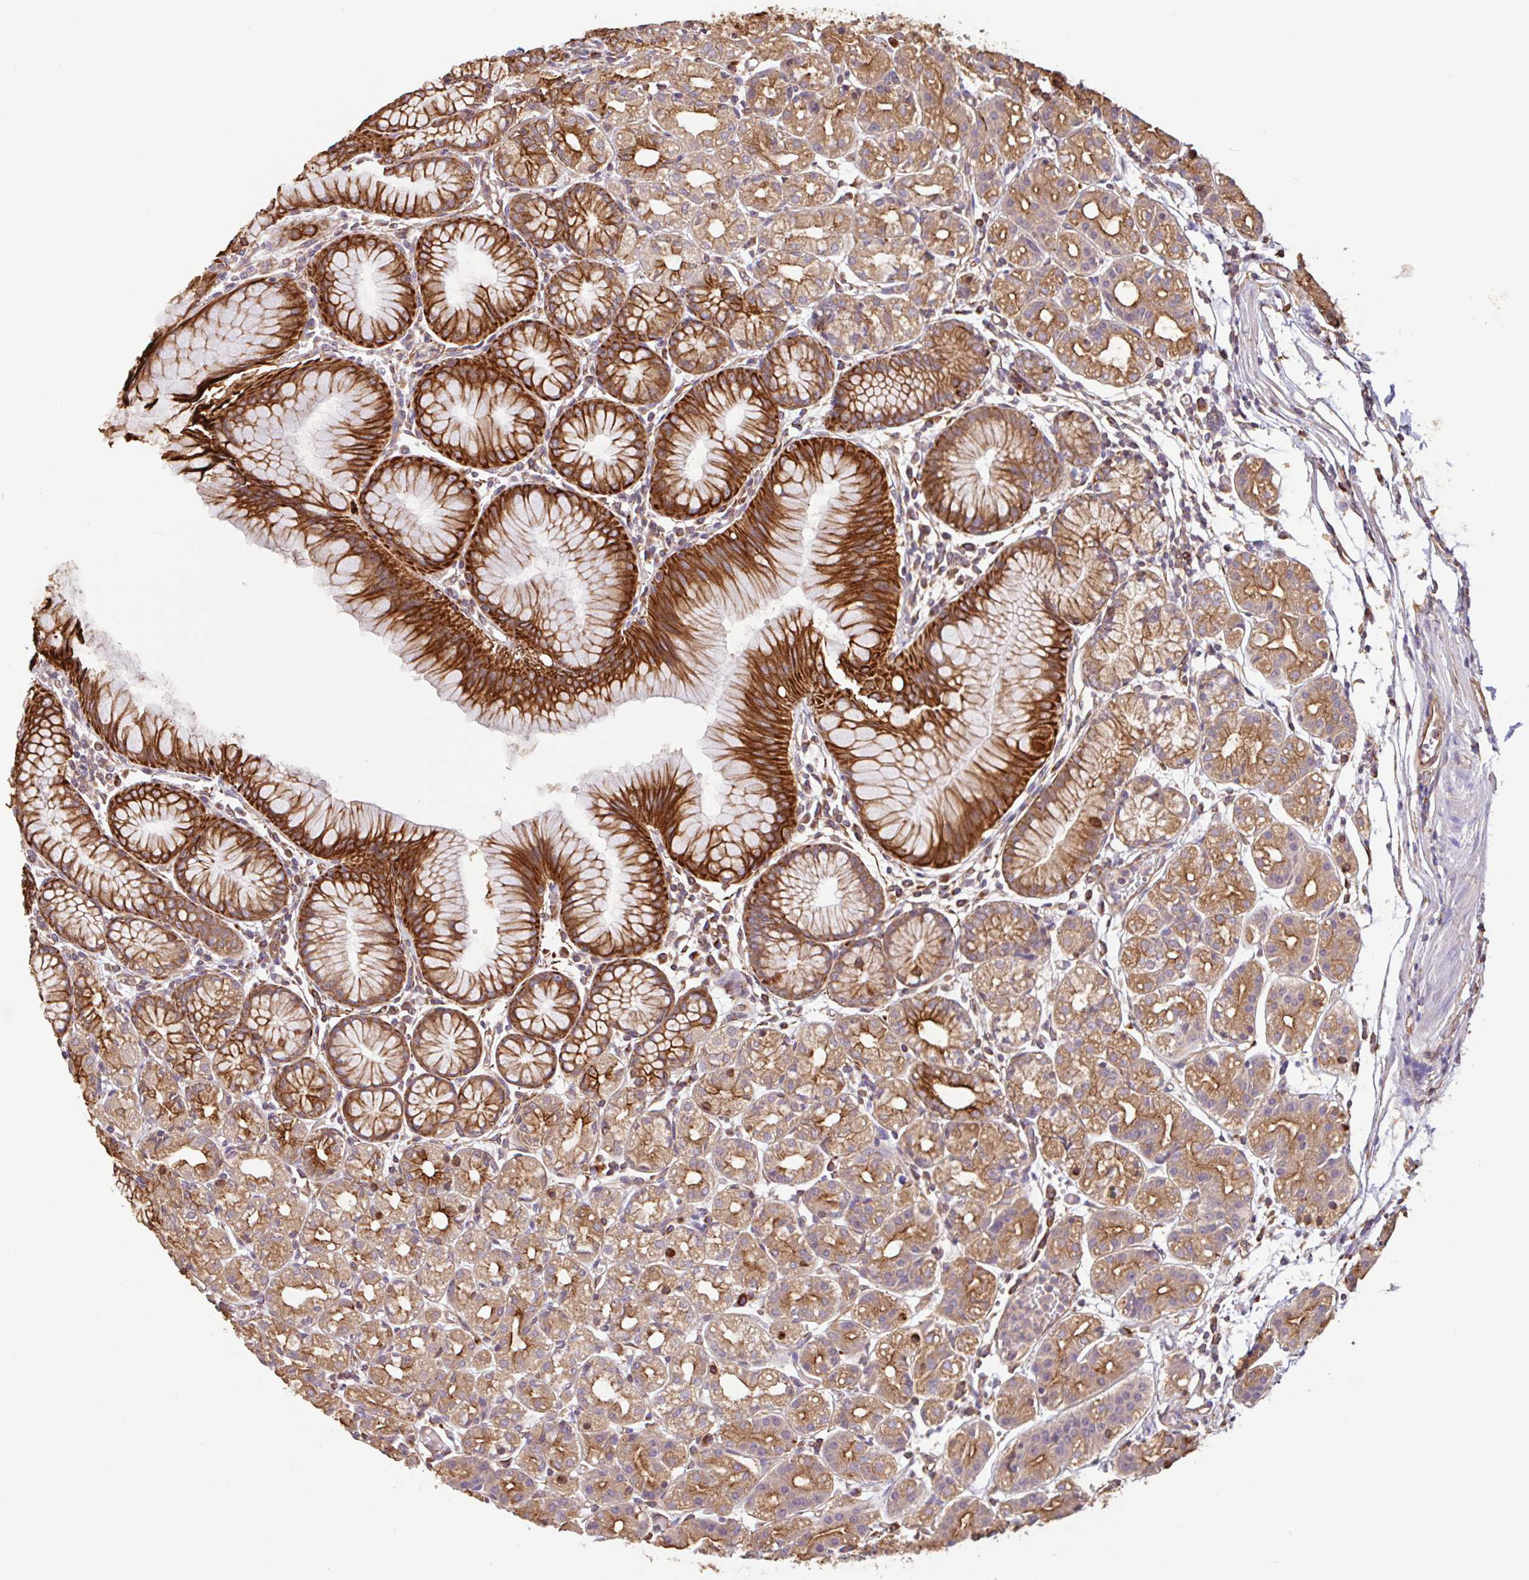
{"staining": {"intensity": "strong", "quantity": ">75%", "location": "cytoplasmic/membranous"}, "tissue": "stomach", "cell_type": "Glandular cells", "image_type": "normal", "snomed": [{"axis": "morphology", "description": "Normal tissue, NOS"}, {"axis": "topography", "description": "Stomach"}], "caption": "Stomach was stained to show a protein in brown. There is high levels of strong cytoplasmic/membranous positivity in approximately >75% of glandular cells. The protein of interest is stained brown, and the nuclei are stained in blue (DAB IHC with brightfield microscopy, high magnification).", "gene": "ZNF790", "patient": {"sex": "female", "age": 57}}